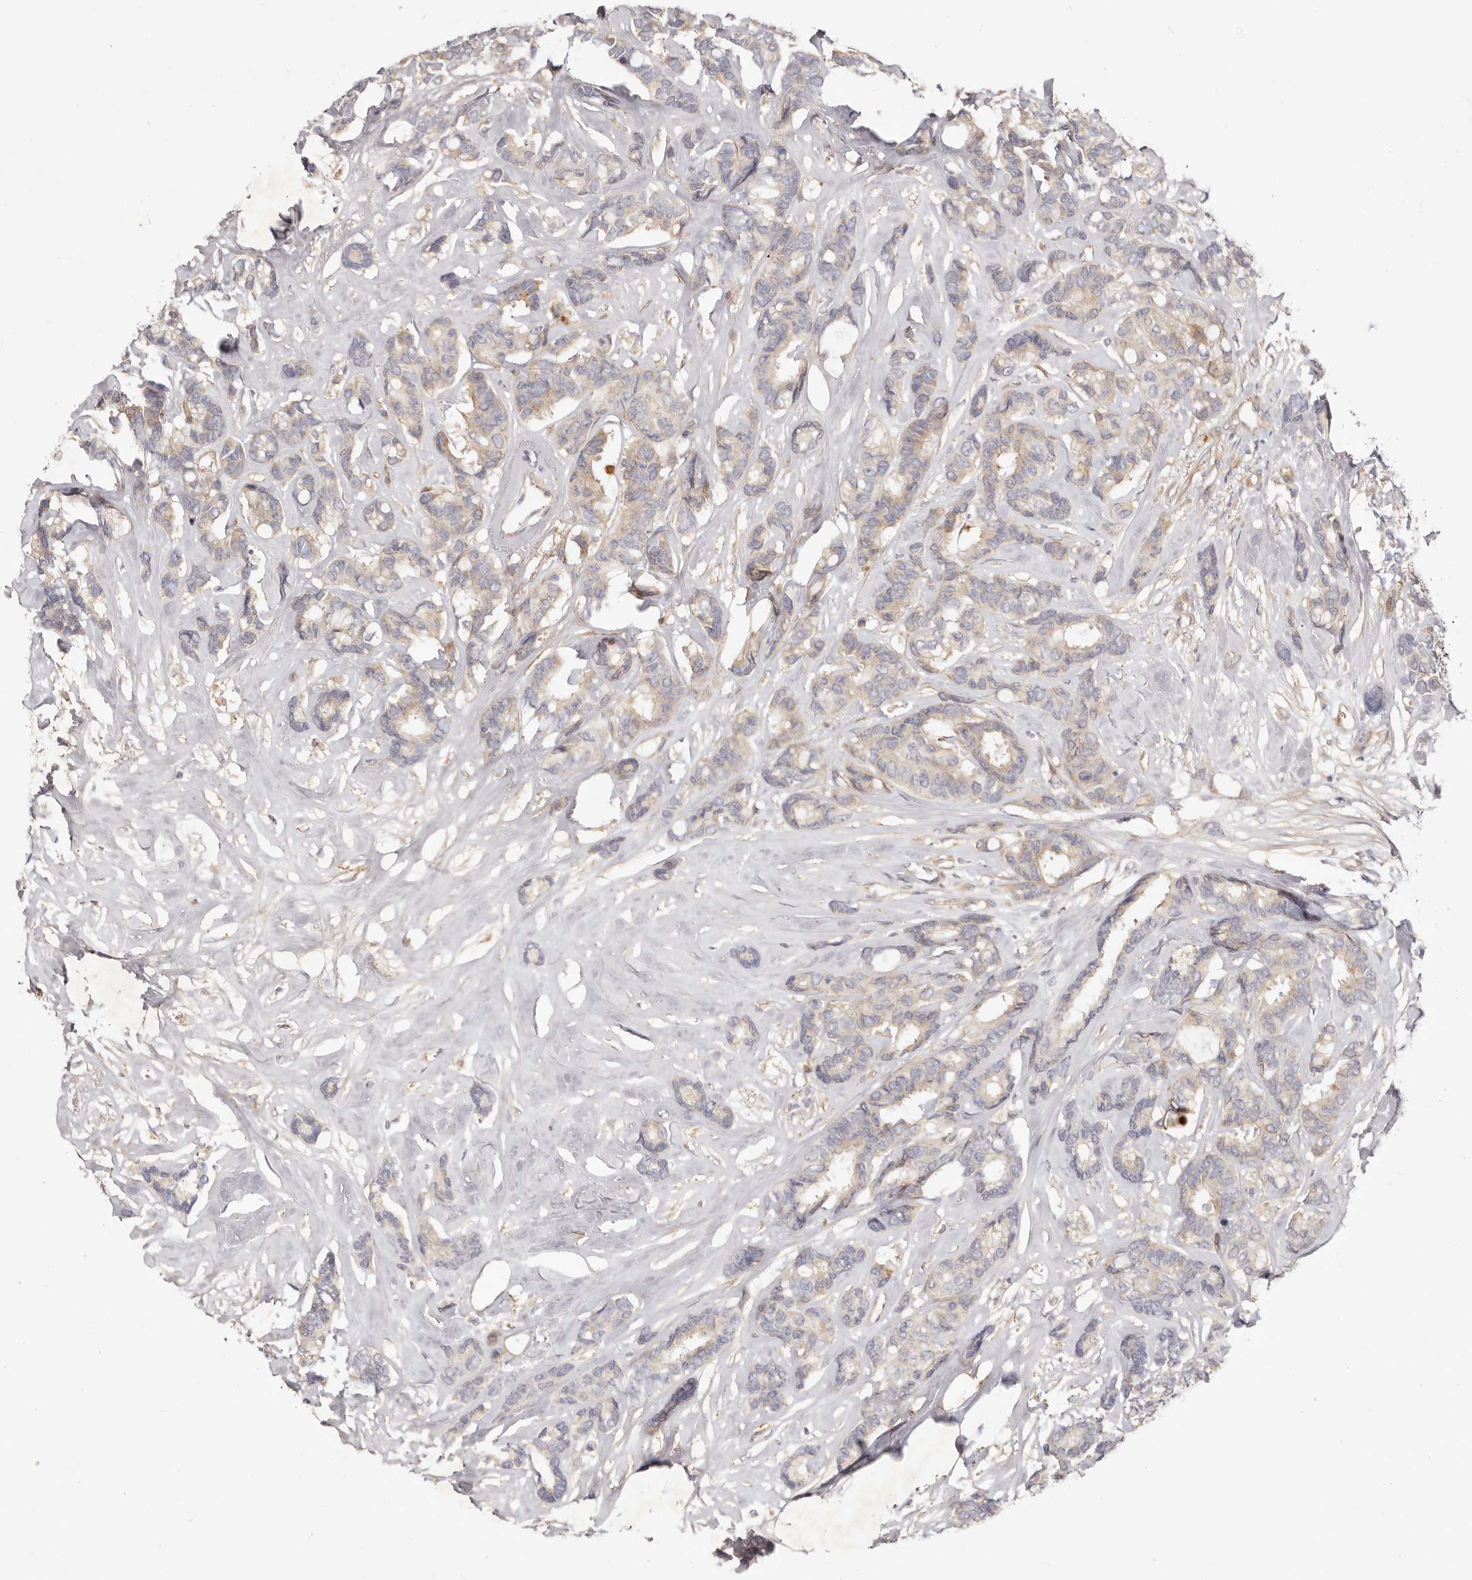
{"staining": {"intensity": "weak", "quantity": "25%-75%", "location": "cytoplasmic/membranous"}, "tissue": "breast cancer", "cell_type": "Tumor cells", "image_type": "cancer", "snomed": [{"axis": "morphology", "description": "Duct carcinoma"}, {"axis": "topography", "description": "Breast"}], "caption": "Immunohistochemical staining of human intraductal carcinoma (breast) shows weak cytoplasmic/membranous protein staining in about 25%-75% of tumor cells.", "gene": "ADAMTS9", "patient": {"sex": "female", "age": 87}}